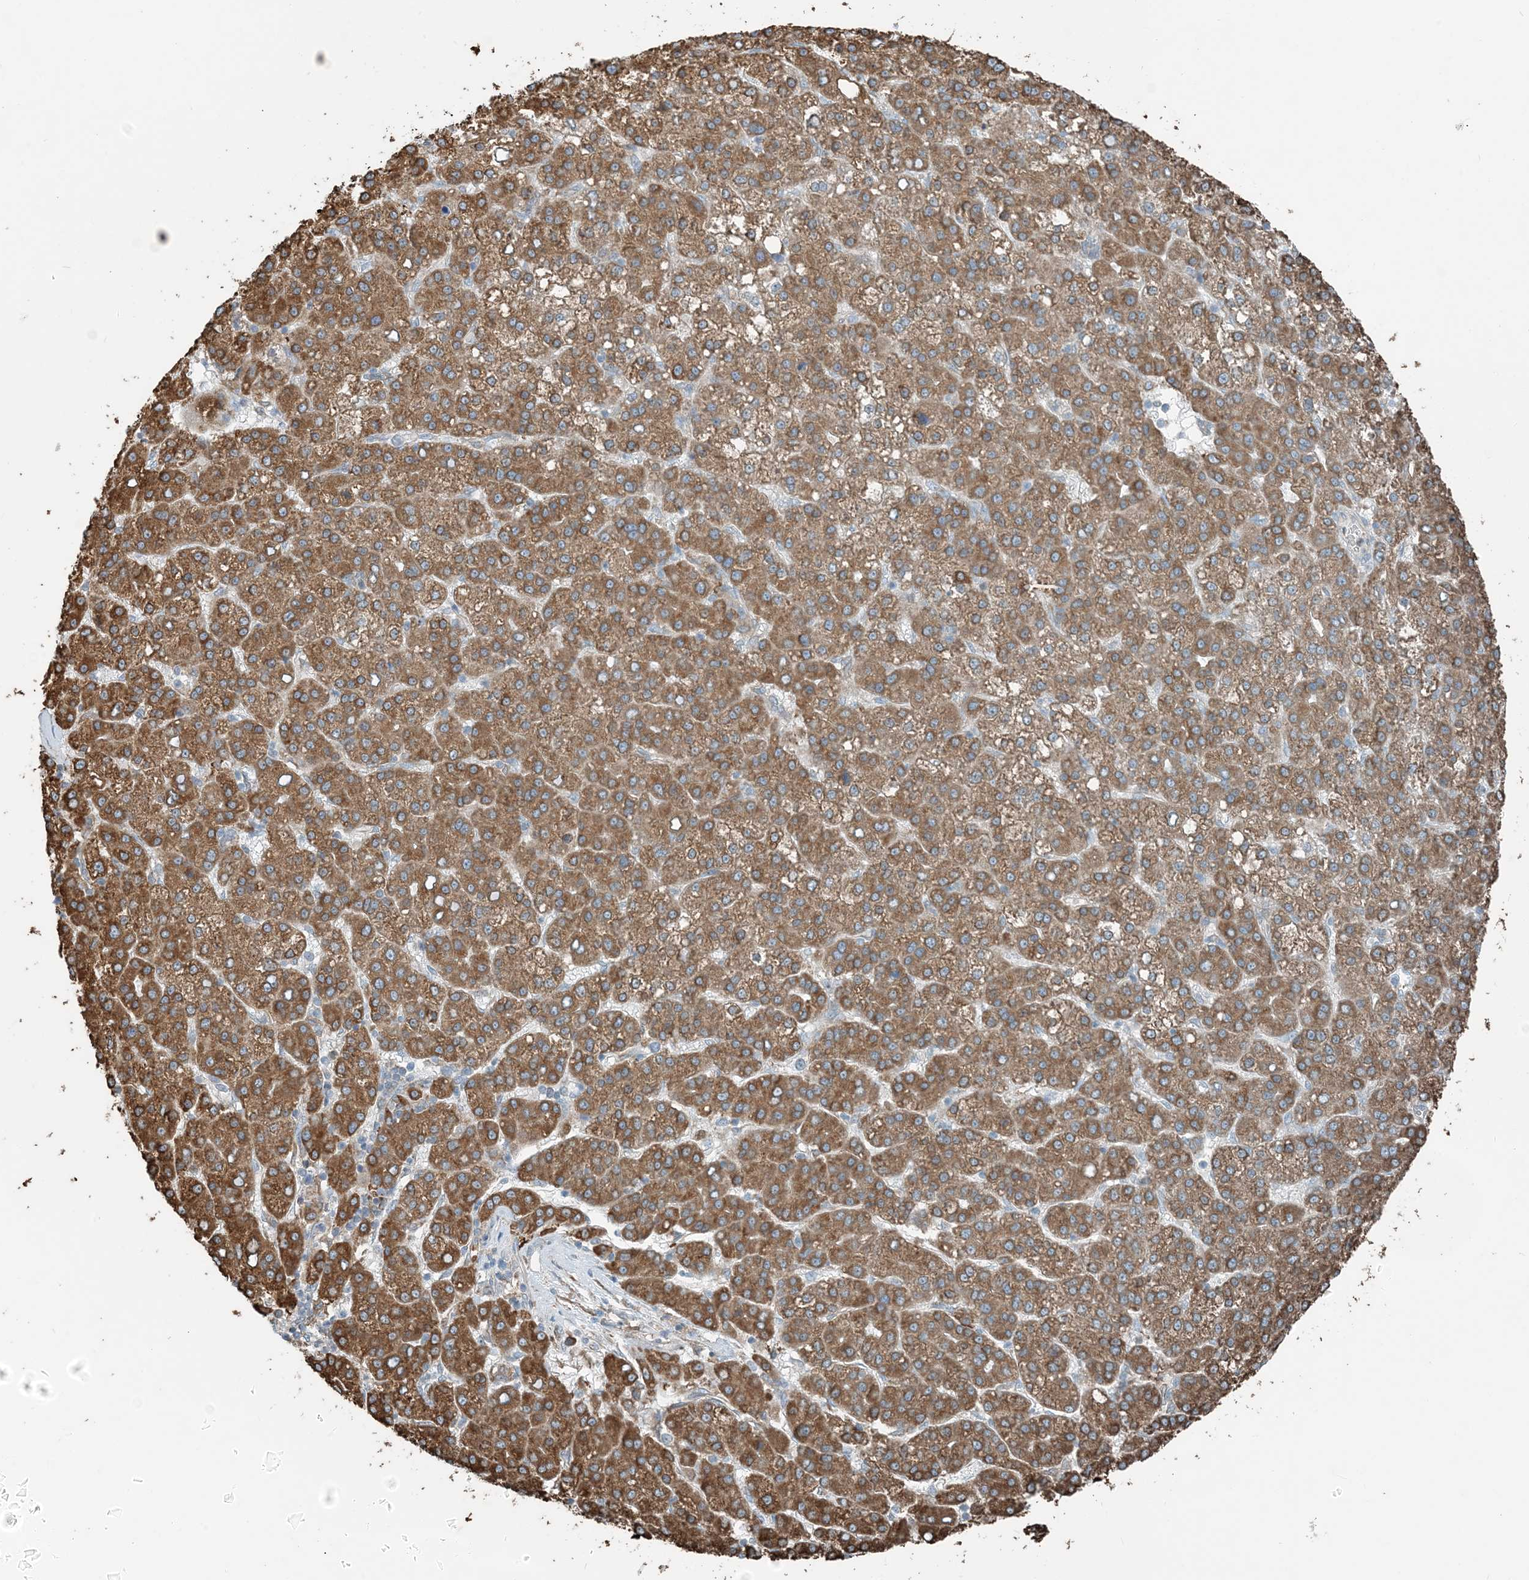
{"staining": {"intensity": "moderate", "quantity": ">75%", "location": "cytoplasmic/membranous"}, "tissue": "liver cancer", "cell_type": "Tumor cells", "image_type": "cancer", "snomed": [{"axis": "morphology", "description": "Carcinoma, Hepatocellular, NOS"}, {"axis": "topography", "description": "Liver"}], "caption": "DAB immunohistochemical staining of liver cancer displays moderate cytoplasmic/membranous protein positivity in about >75% of tumor cells.", "gene": "CERKL", "patient": {"sex": "female", "age": 58}}